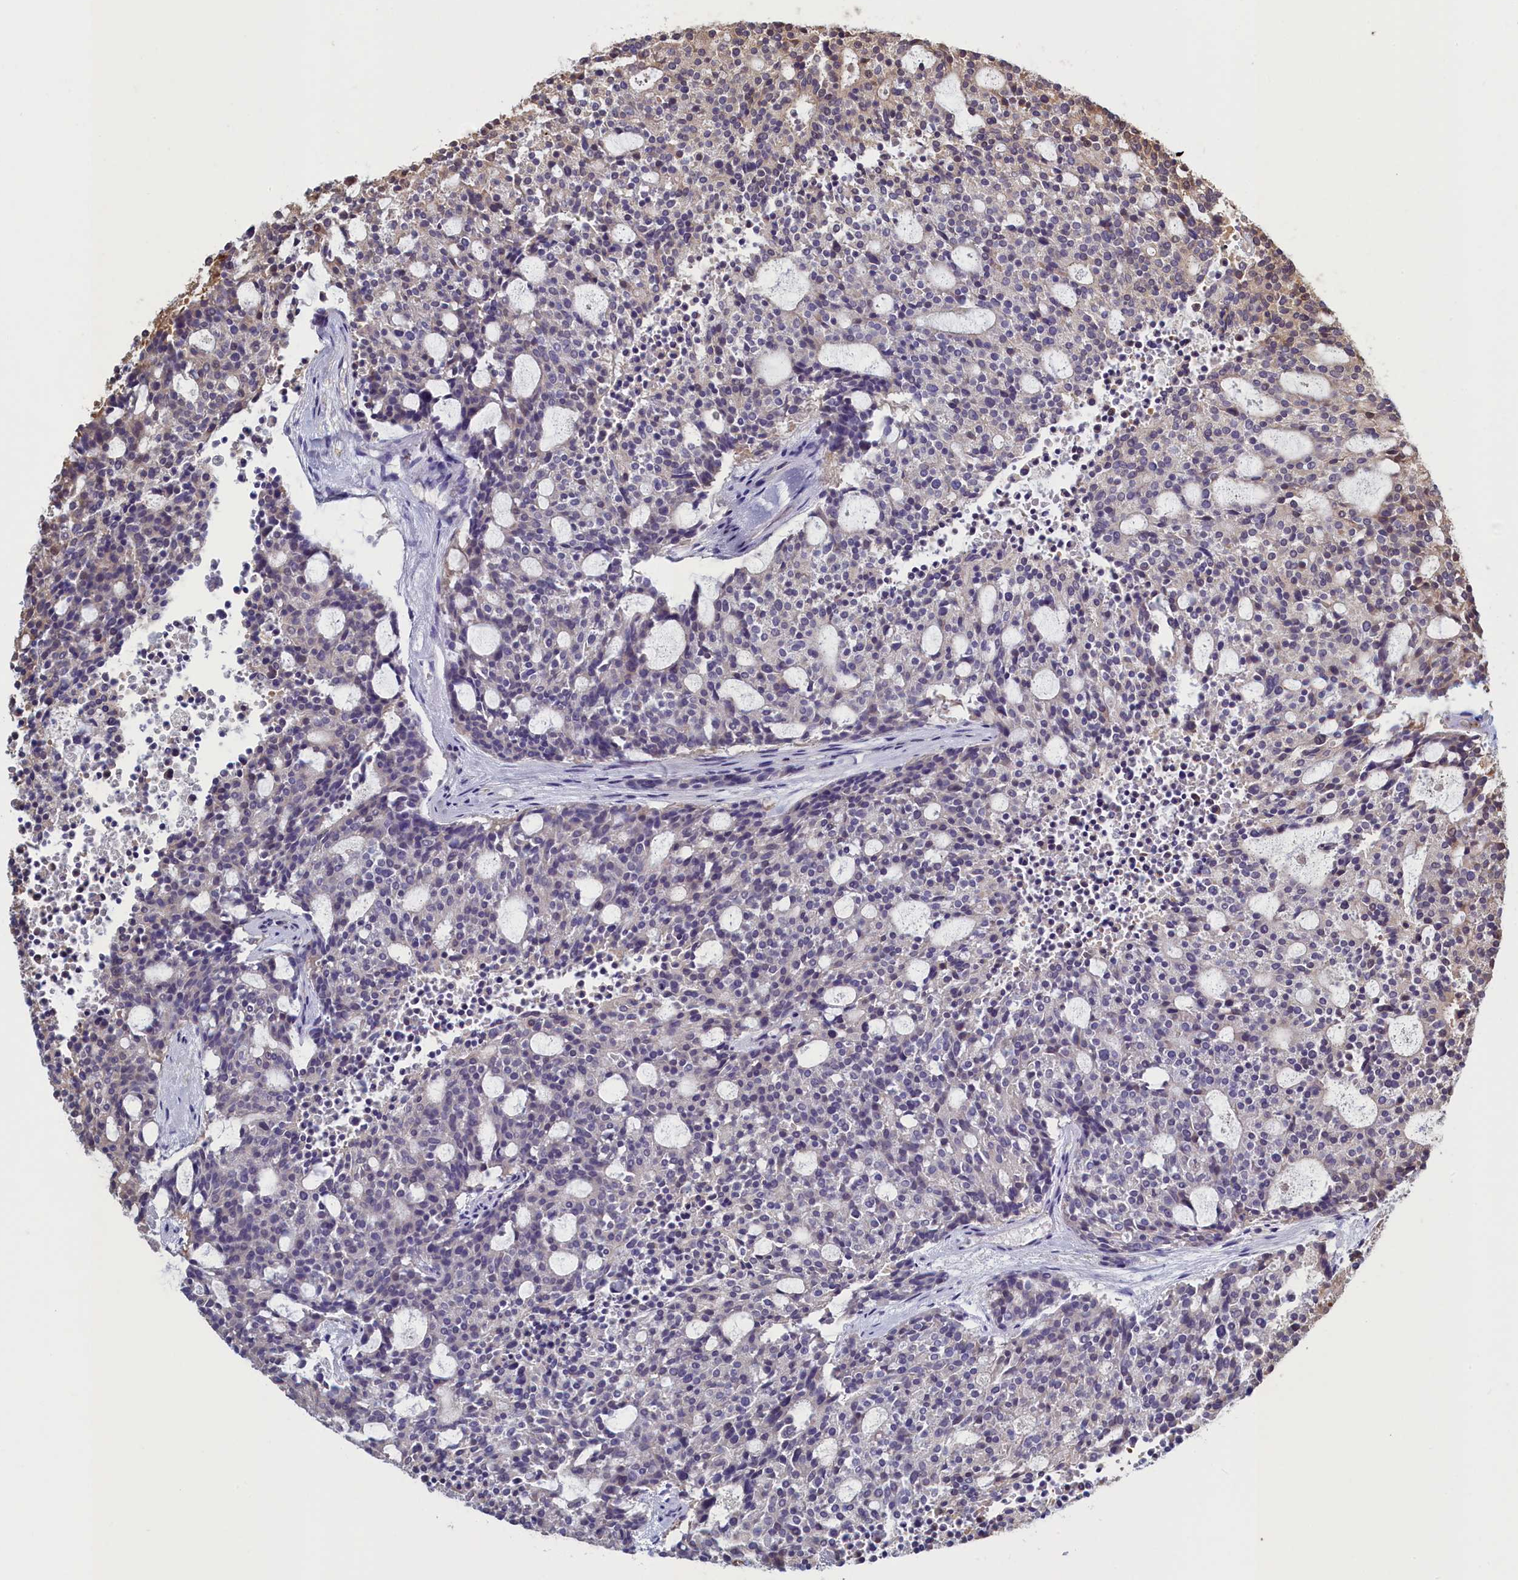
{"staining": {"intensity": "negative", "quantity": "none", "location": "none"}, "tissue": "carcinoid", "cell_type": "Tumor cells", "image_type": "cancer", "snomed": [{"axis": "morphology", "description": "Carcinoid, malignant, NOS"}, {"axis": "topography", "description": "Pancreas"}], "caption": "A histopathology image of human carcinoid (malignant) is negative for staining in tumor cells.", "gene": "UCHL3", "patient": {"sex": "female", "age": 54}}